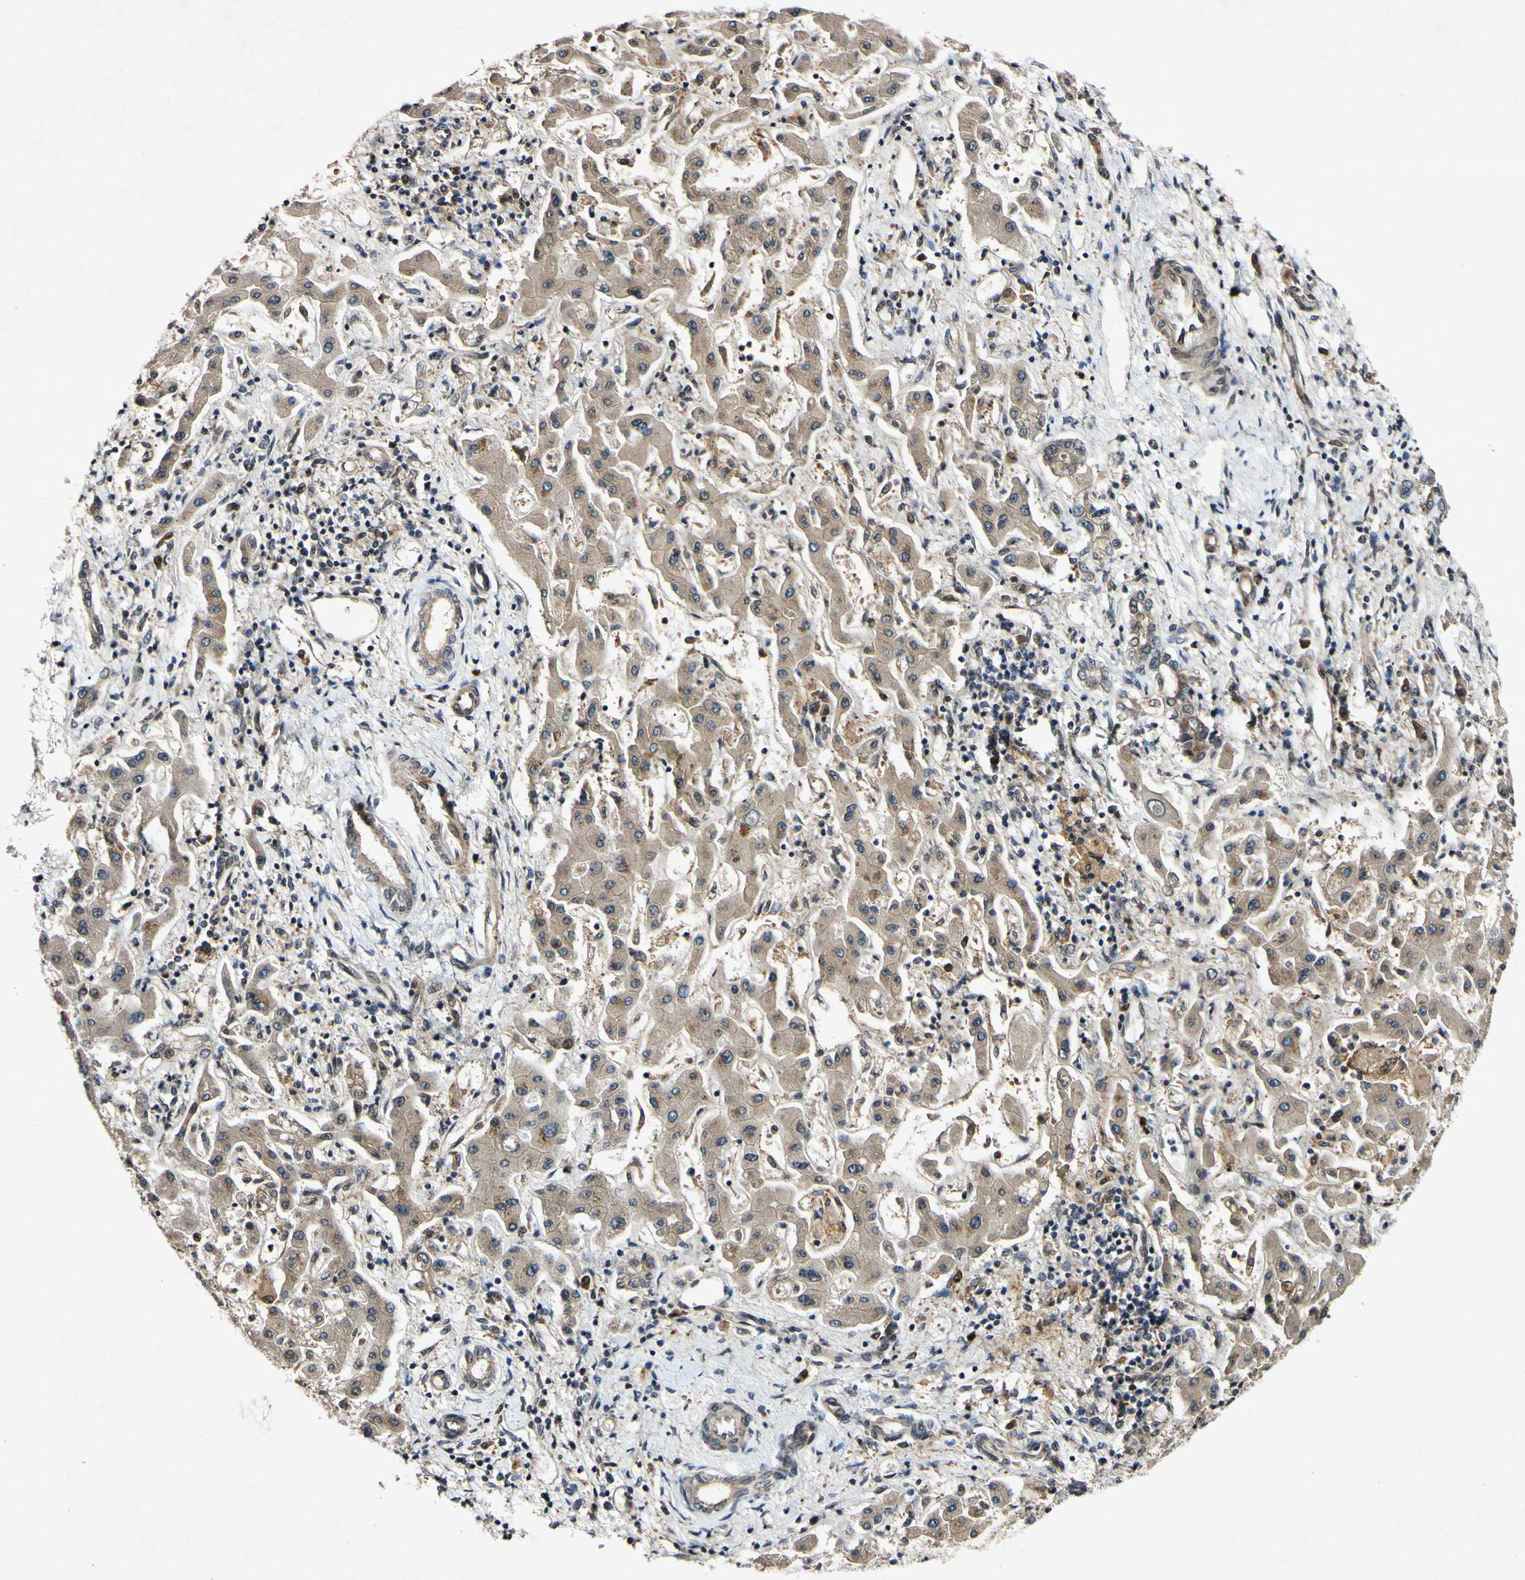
{"staining": {"intensity": "moderate", "quantity": ">75%", "location": "cytoplasmic/membranous"}, "tissue": "liver cancer", "cell_type": "Tumor cells", "image_type": "cancer", "snomed": [{"axis": "morphology", "description": "Cholangiocarcinoma"}, {"axis": "topography", "description": "Liver"}], "caption": "The image reveals immunohistochemical staining of liver cholangiocarcinoma. There is moderate cytoplasmic/membranous positivity is appreciated in about >75% of tumor cells.", "gene": "CSNK1E", "patient": {"sex": "male", "age": 50}}